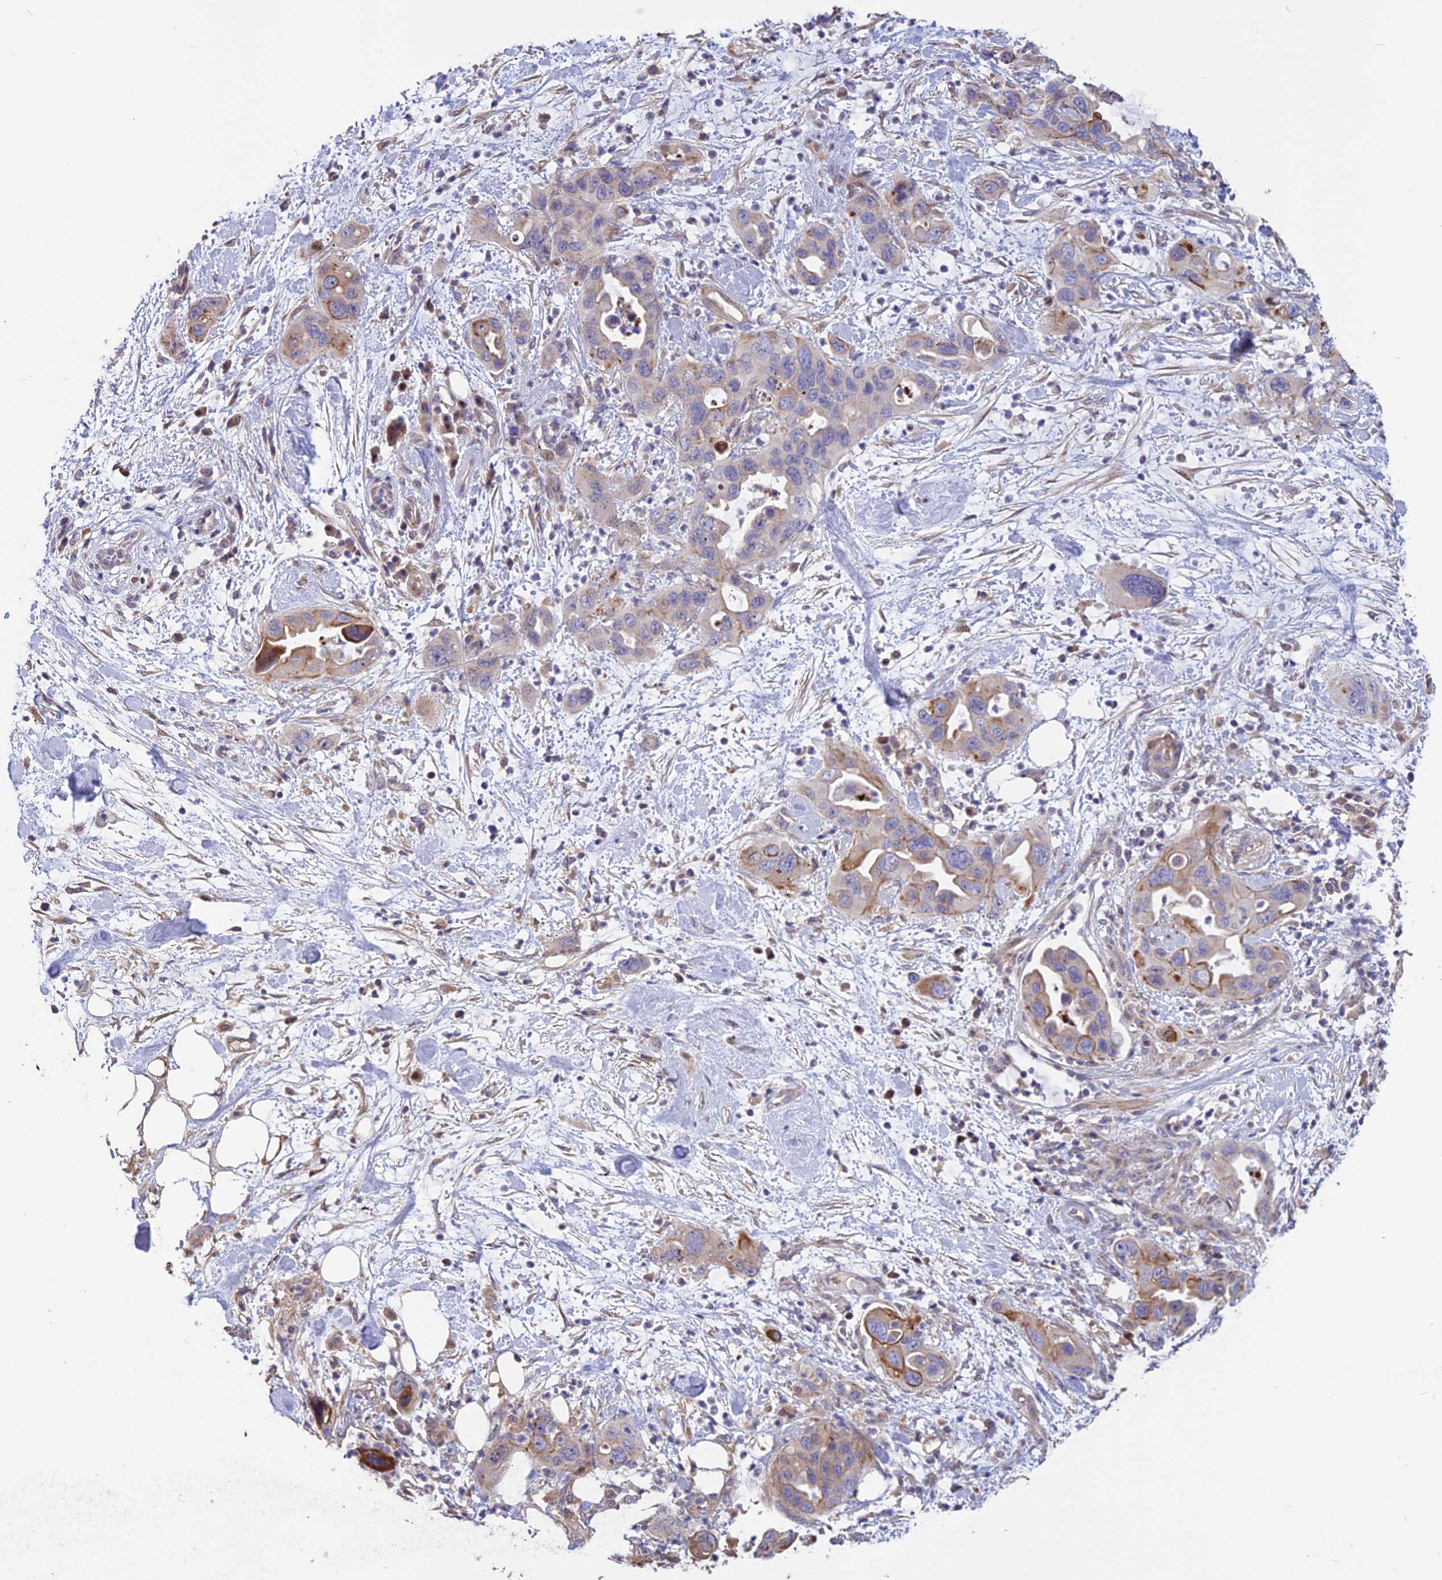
{"staining": {"intensity": "moderate", "quantity": "25%-75%", "location": "cytoplasmic/membranous"}, "tissue": "pancreatic cancer", "cell_type": "Tumor cells", "image_type": "cancer", "snomed": [{"axis": "morphology", "description": "Adenocarcinoma, NOS"}, {"axis": "topography", "description": "Pancreas"}], "caption": "Pancreatic cancer (adenocarcinoma) stained for a protein reveals moderate cytoplasmic/membranous positivity in tumor cells.", "gene": "SPG21", "patient": {"sex": "female", "age": 71}}